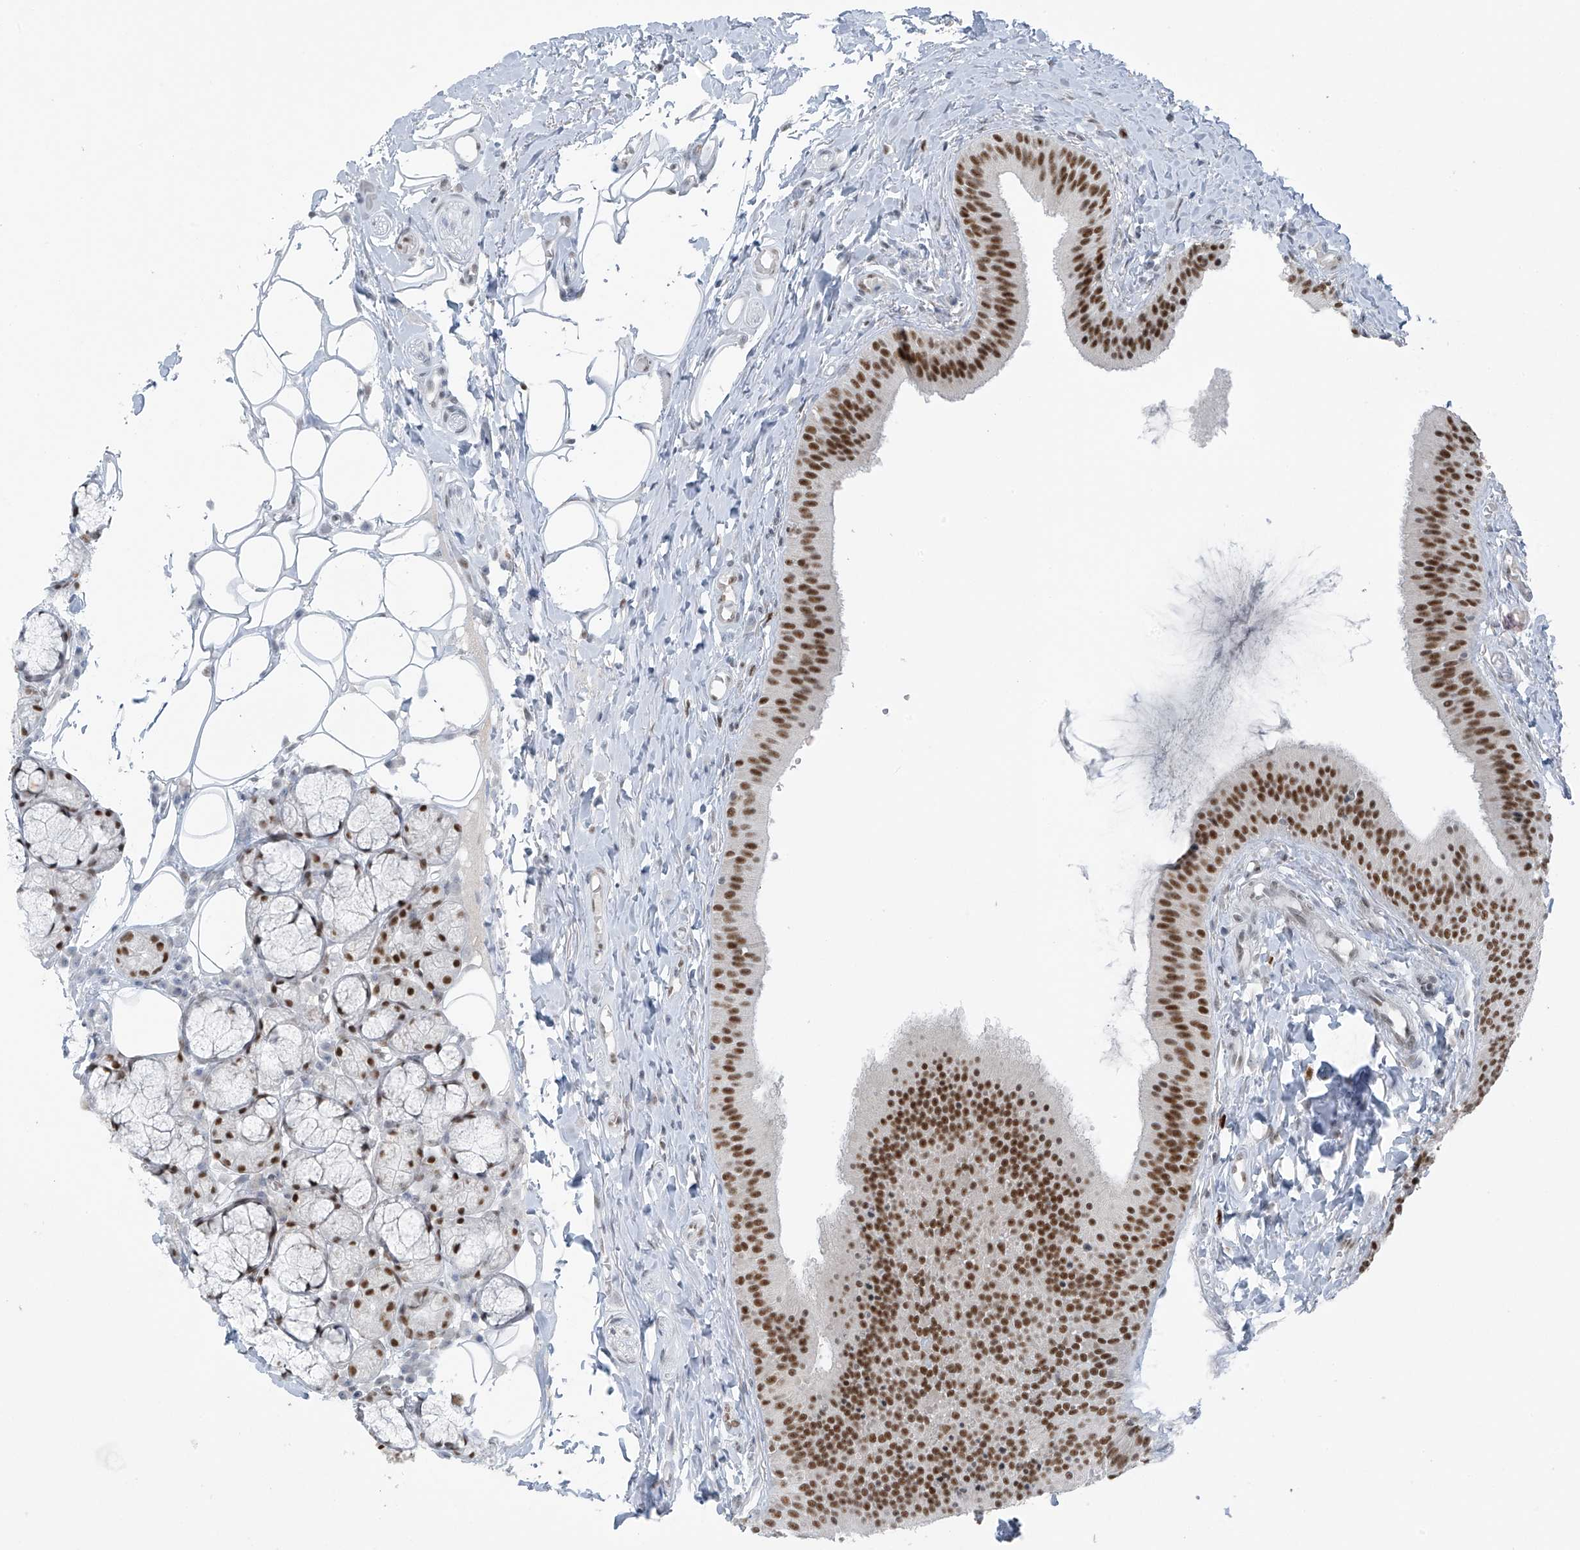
{"staining": {"intensity": "strong", "quantity": ">75%", "location": "nuclear"}, "tissue": "oral mucosa", "cell_type": "Squamous epithelial cells", "image_type": "normal", "snomed": [{"axis": "morphology", "description": "Normal tissue, NOS"}, {"axis": "topography", "description": "Skeletal muscle"}, {"axis": "topography", "description": "Oral tissue"}, {"axis": "topography", "description": "Salivary gland"}, {"axis": "topography", "description": "Peripheral nerve tissue"}], "caption": "Oral mucosa stained with DAB immunohistochemistry exhibits high levels of strong nuclear expression in about >75% of squamous epithelial cells.", "gene": "WRNIP1", "patient": {"sex": "male", "age": 54}}